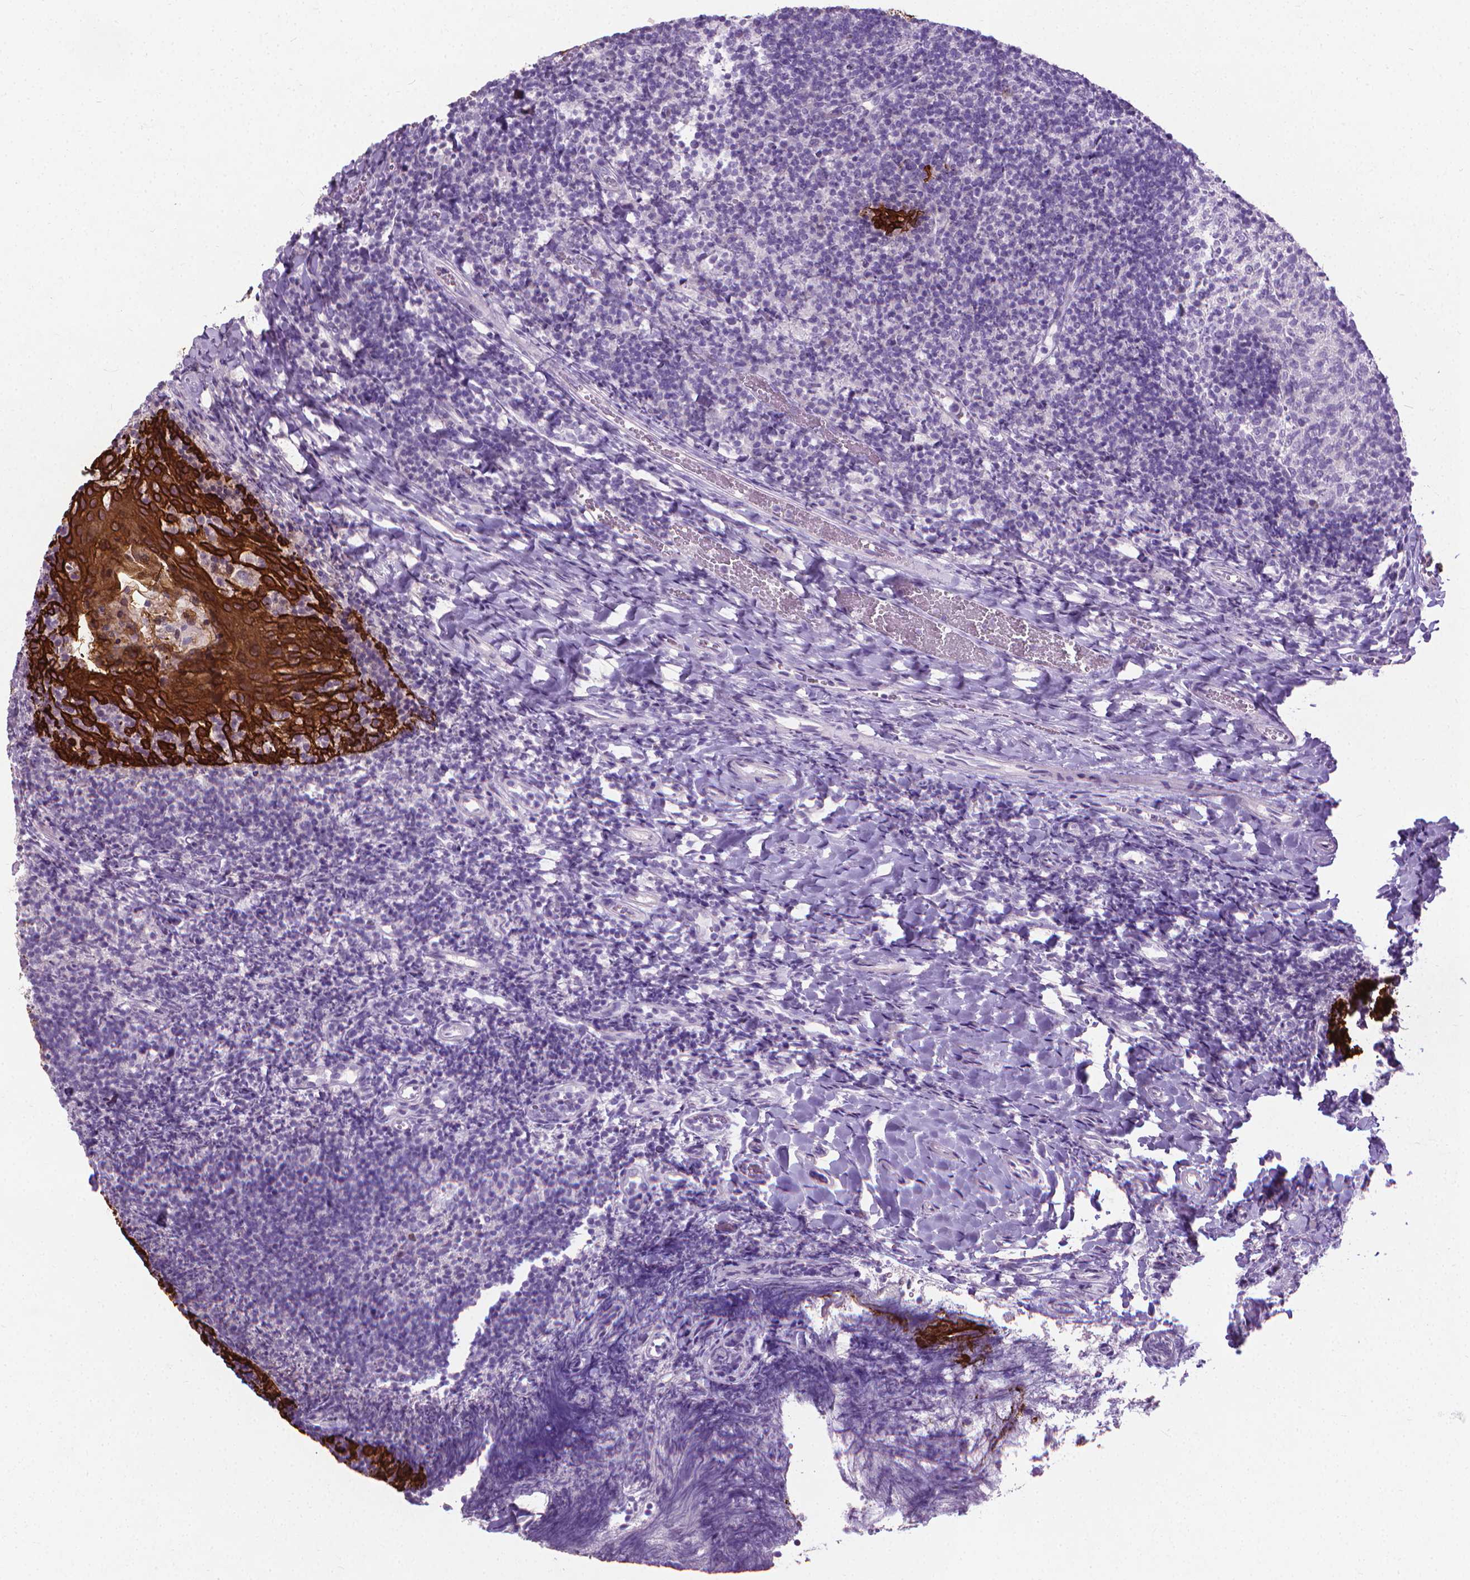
{"staining": {"intensity": "negative", "quantity": "none", "location": "none"}, "tissue": "tonsil", "cell_type": "Germinal center cells", "image_type": "normal", "snomed": [{"axis": "morphology", "description": "Normal tissue, NOS"}, {"axis": "topography", "description": "Tonsil"}], "caption": "Germinal center cells are negative for brown protein staining in unremarkable tonsil. (Brightfield microscopy of DAB immunohistochemistry at high magnification).", "gene": "KRT5", "patient": {"sex": "female", "age": 10}}